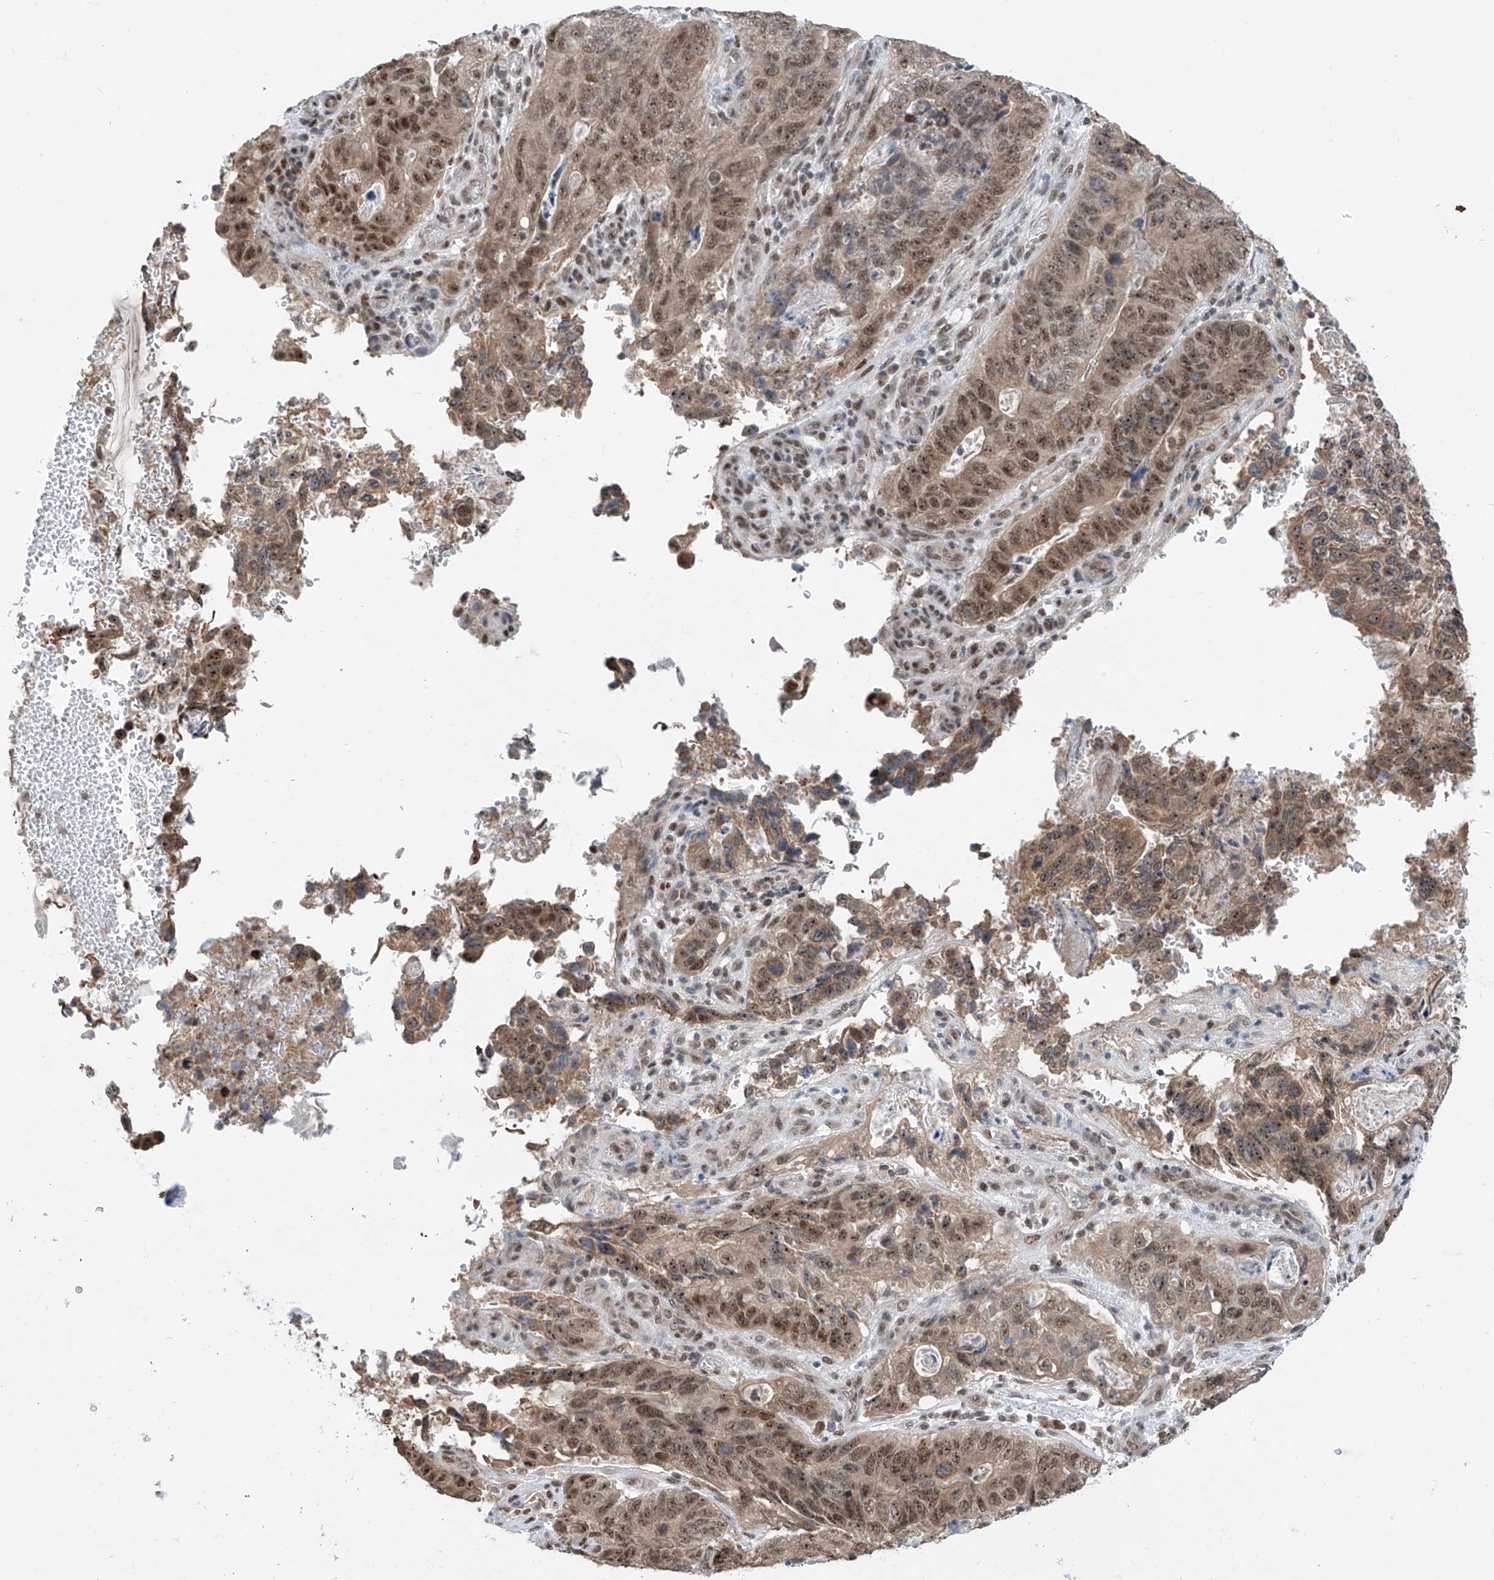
{"staining": {"intensity": "moderate", "quantity": ">75%", "location": "nuclear"}, "tissue": "stomach cancer", "cell_type": "Tumor cells", "image_type": "cancer", "snomed": [{"axis": "morphology", "description": "Normal tissue, NOS"}, {"axis": "morphology", "description": "Adenocarcinoma, NOS"}, {"axis": "topography", "description": "Stomach"}], "caption": "IHC of human stomach cancer demonstrates medium levels of moderate nuclear expression in approximately >75% of tumor cells. (DAB = brown stain, brightfield microscopy at high magnification).", "gene": "RPAIN", "patient": {"sex": "female", "age": 89}}